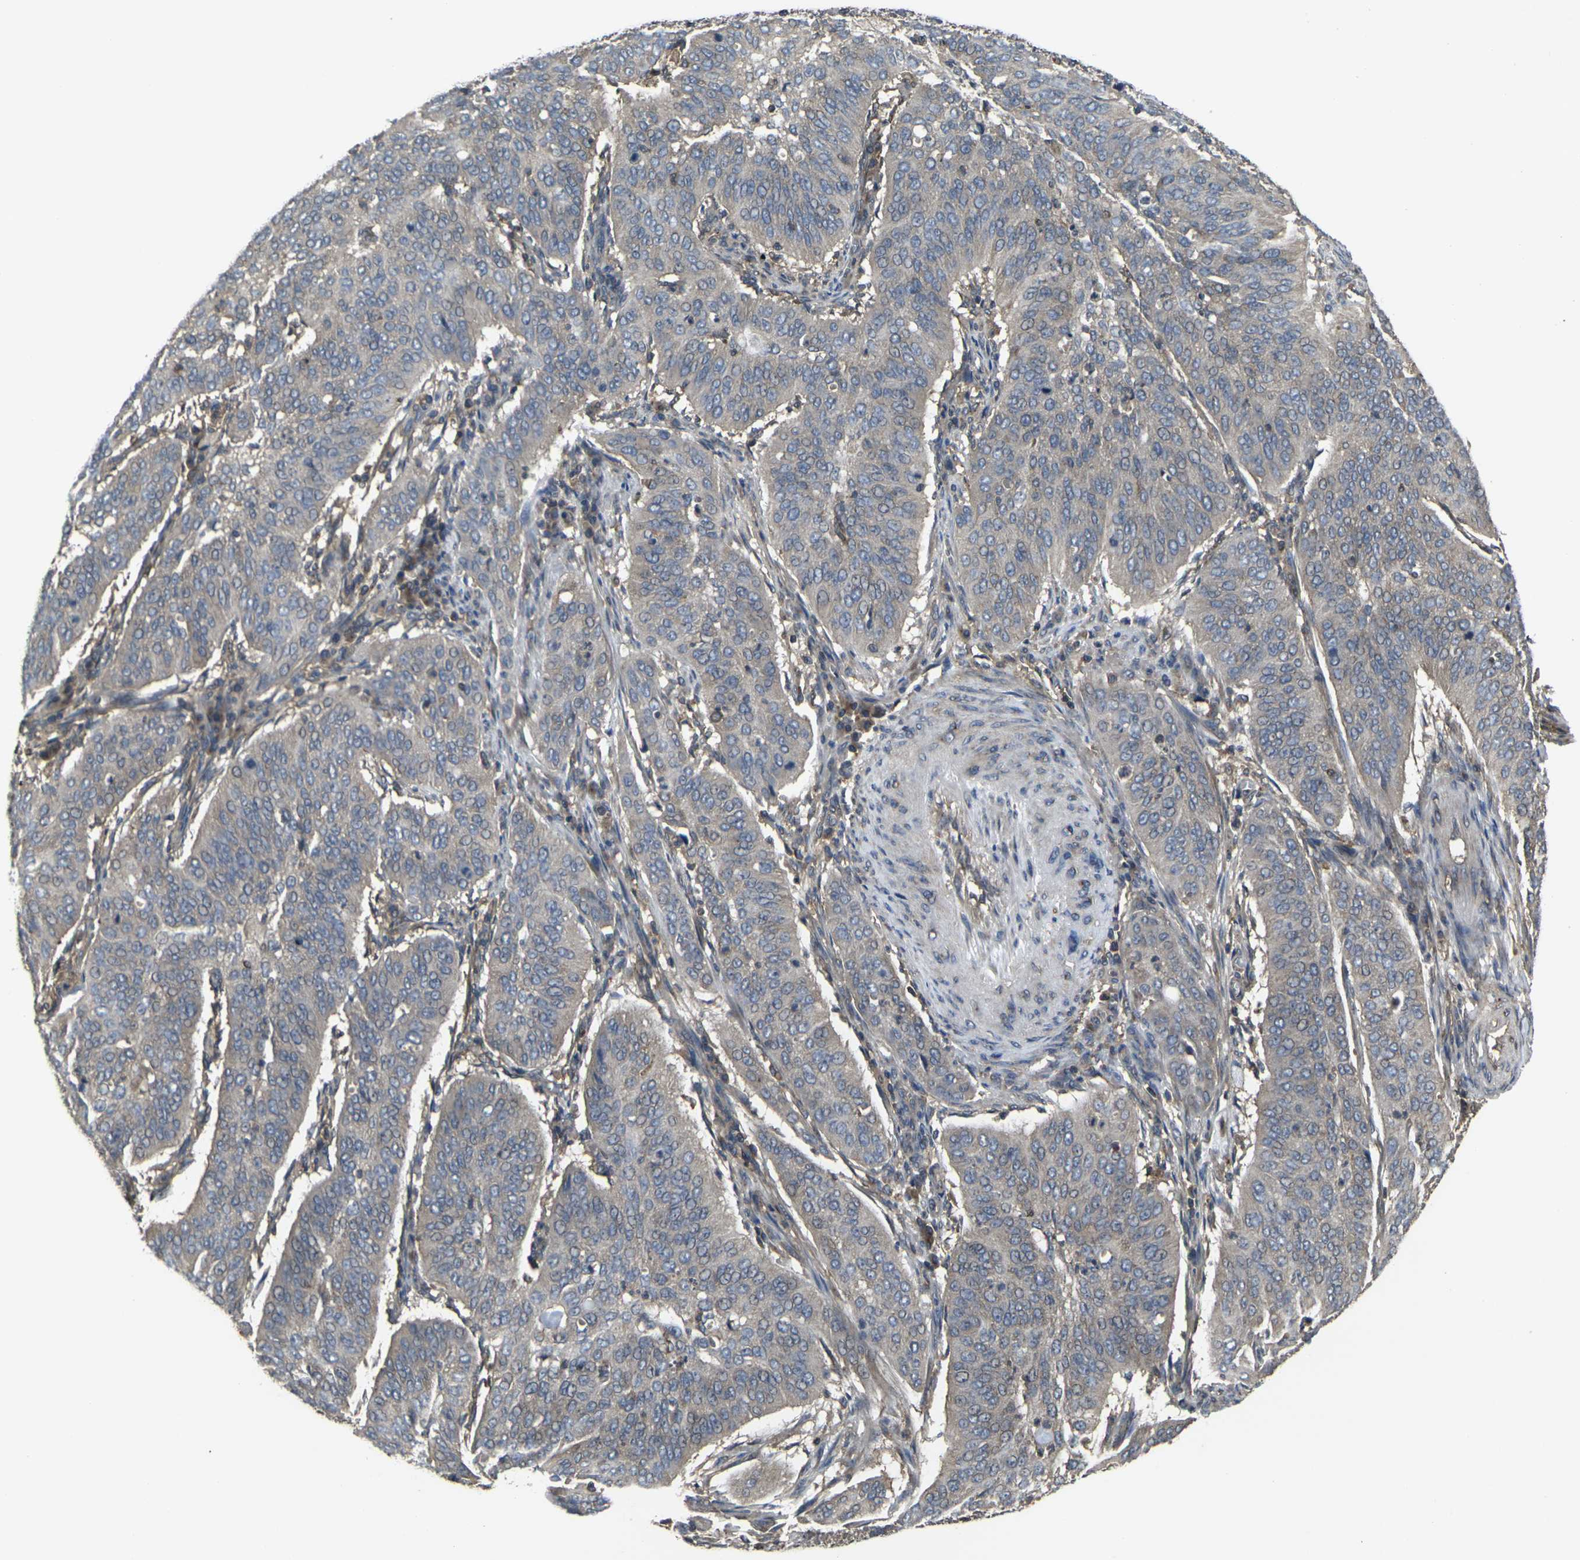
{"staining": {"intensity": "weak", "quantity": ">75%", "location": "cytoplasmic/membranous"}, "tissue": "cervical cancer", "cell_type": "Tumor cells", "image_type": "cancer", "snomed": [{"axis": "morphology", "description": "Normal tissue, NOS"}, {"axis": "morphology", "description": "Squamous cell carcinoma, NOS"}, {"axis": "topography", "description": "Cervix"}], "caption": "Protein staining of squamous cell carcinoma (cervical) tissue demonstrates weak cytoplasmic/membranous positivity in approximately >75% of tumor cells.", "gene": "PRKACB", "patient": {"sex": "female", "age": 39}}